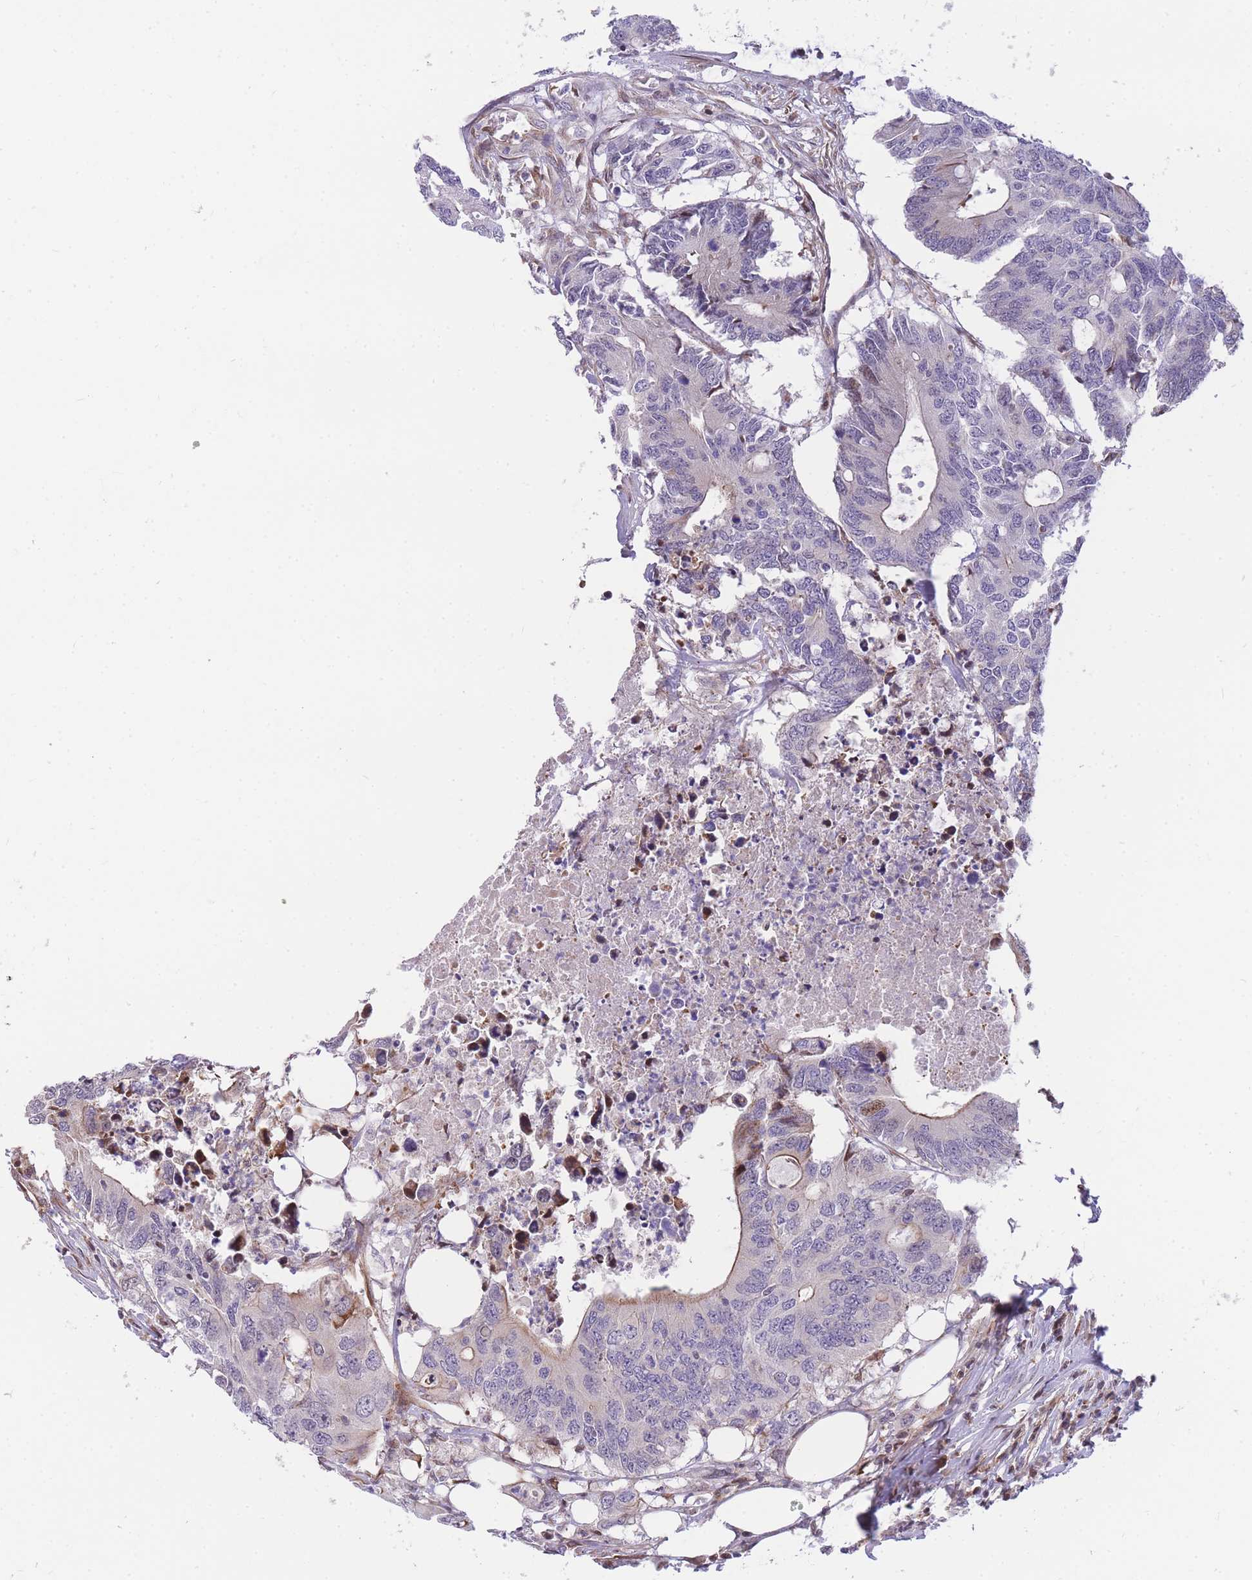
{"staining": {"intensity": "weak", "quantity": "<25%", "location": "cytoplasmic/membranous,nuclear"}, "tissue": "colorectal cancer", "cell_type": "Tumor cells", "image_type": "cancer", "snomed": [{"axis": "morphology", "description": "Adenocarcinoma, NOS"}, {"axis": "topography", "description": "Colon"}], "caption": "High power microscopy histopathology image of an immunohistochemistry histopathology image of colorectal cancer (adenocarcinoma), revealing no significant staining in tumor cells. The staining was performed using DAB (3,3'-diaminobenzidine) to visualize the protein expression in brown, while the nuclei were stained in blue with hematoxylin (Magnification: 20x).", "gene": "S100PBP", "patient": {"sex": "male", "age": 71}}